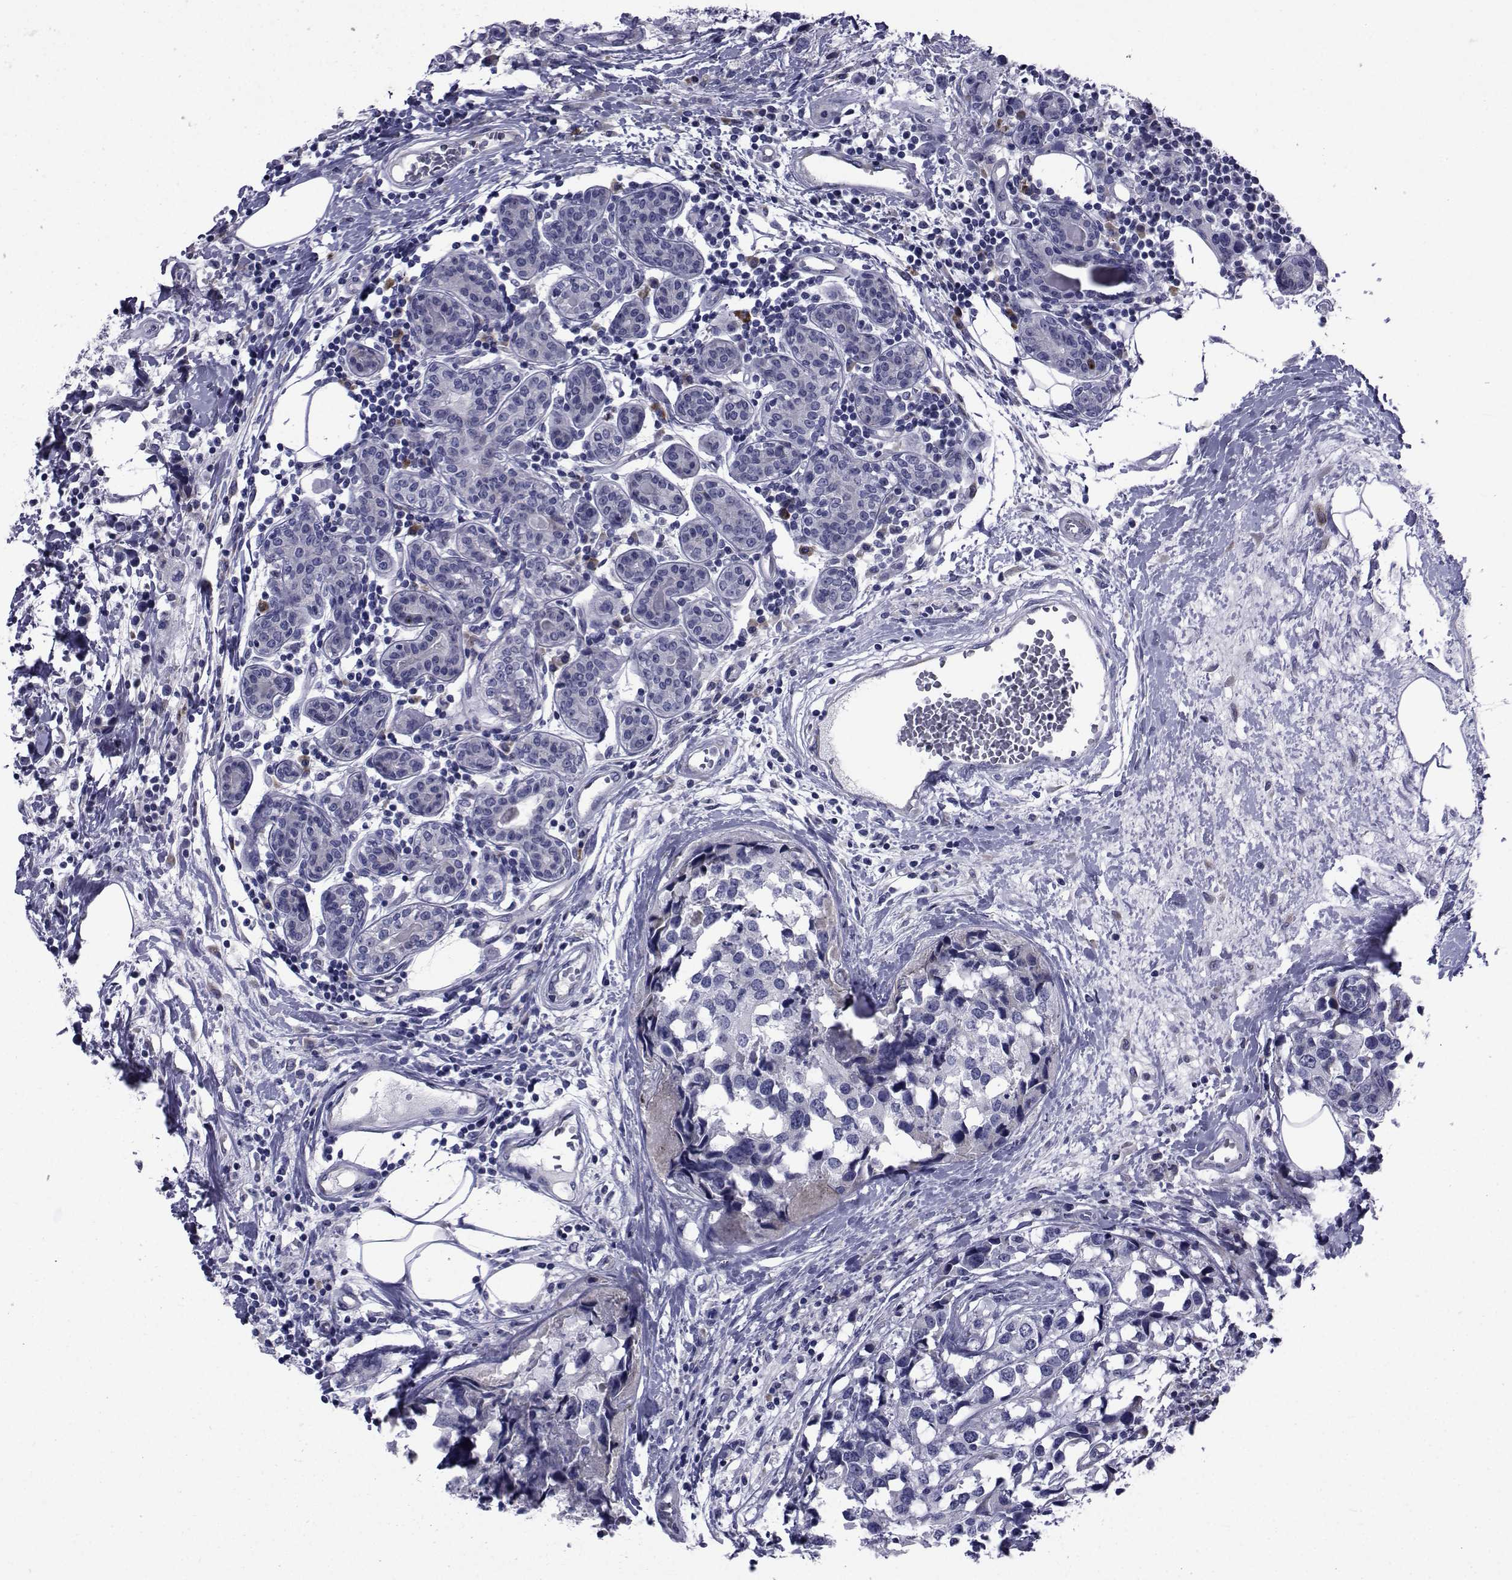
{"staining": {"intensity": "negative", "quantity": "none", "location": "none"}, "tissue": "breast cancer", "cell_type": "Tumor cells", "image_type": "cancer", "snomed": [{"axis": "morphology", "description": "Lobular carcinoma"}, {"axis": "topography", "description": "Breast"}], "caption": "Human breast lobular carcinoma stained for a protein using immunohistochemistry (IHC) displays no staining in tumor cells.", "gene": "ROPN1", "patient": {"sex": "female", "age": 59}}